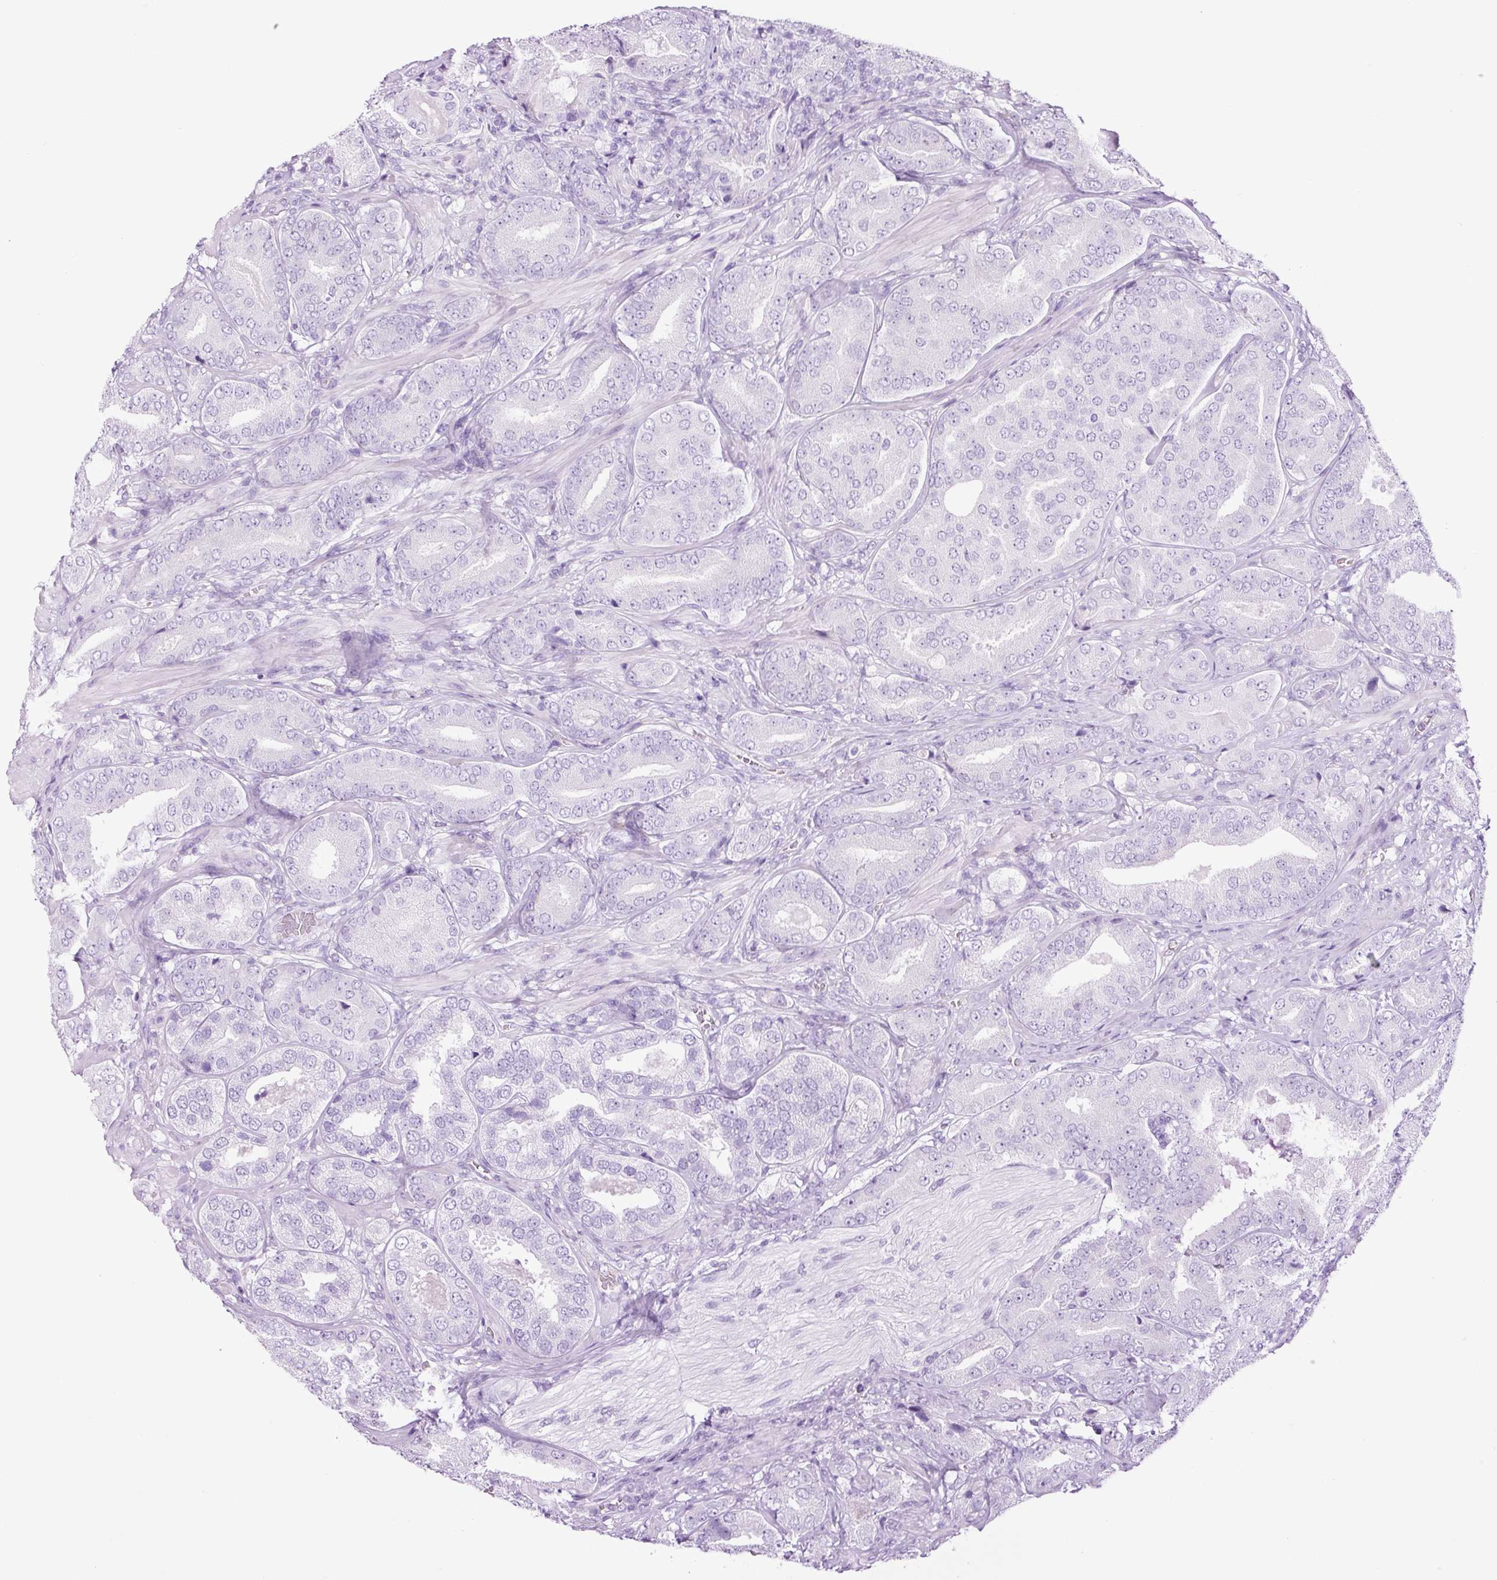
{"staining": {"intensity": "negative", "quantity": "none", "location": "none"}, "tissue": "prostate cancer", "cell_type": "Tumor cells", "image_type": "cancer", "snomed": [{"axis": "morphology", "description": "Adenocarcinoma, High grade"}, {"axis": "topography", "description": "Prostate"}], "caption": "Micrograph shows no significant protein positivity in tumor cells of prostate adenocarcinoma (high-grade).", "gene": "ADSS1", "patient": {"sex": "male", "age": 63}}